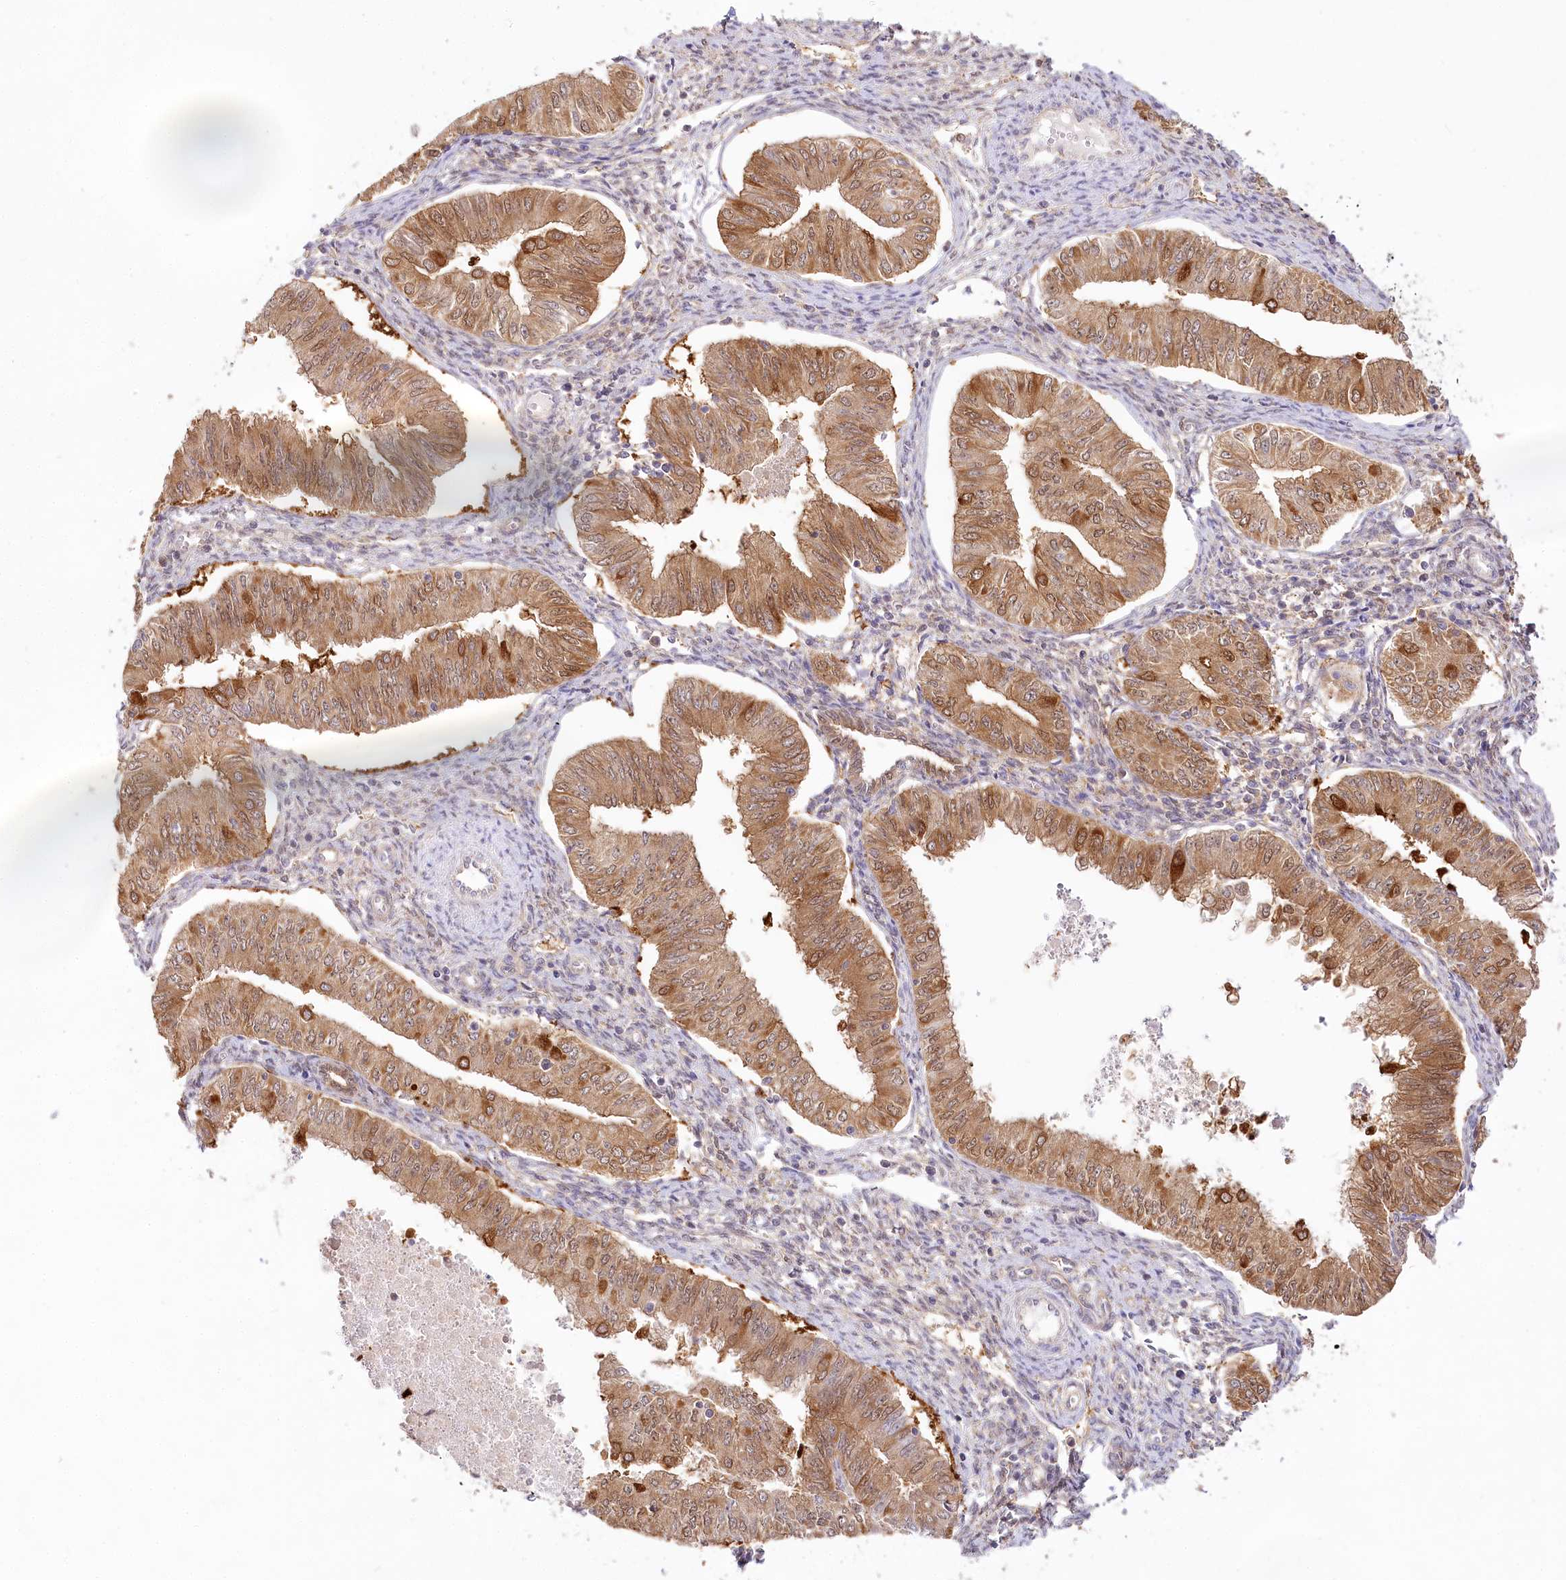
{"staining": {"intensity": "moderate", "quantity": ">75%", "location": "cytoplasmic/membranous"}, "tissue": "endometrial cancer", "cell_type": "Tumor cells", "image_type": "cancer", "snomed": [{"axis": "morphology", "description": "Normal tissue, NOS"}, {"axis": "morphology", "description": "Adenocarcinoma, NOS"}, {"axis": "topography", "description": "Endometrium"}], "caption": "Human adenocarcinoma (endometrial) stained with a brown dye reveals moderate cytoplasmic/membranous positive staining in about >75% of tumor cells.", "gene": "INPP4B", "patient": {"sex": "female", "age": 53}}